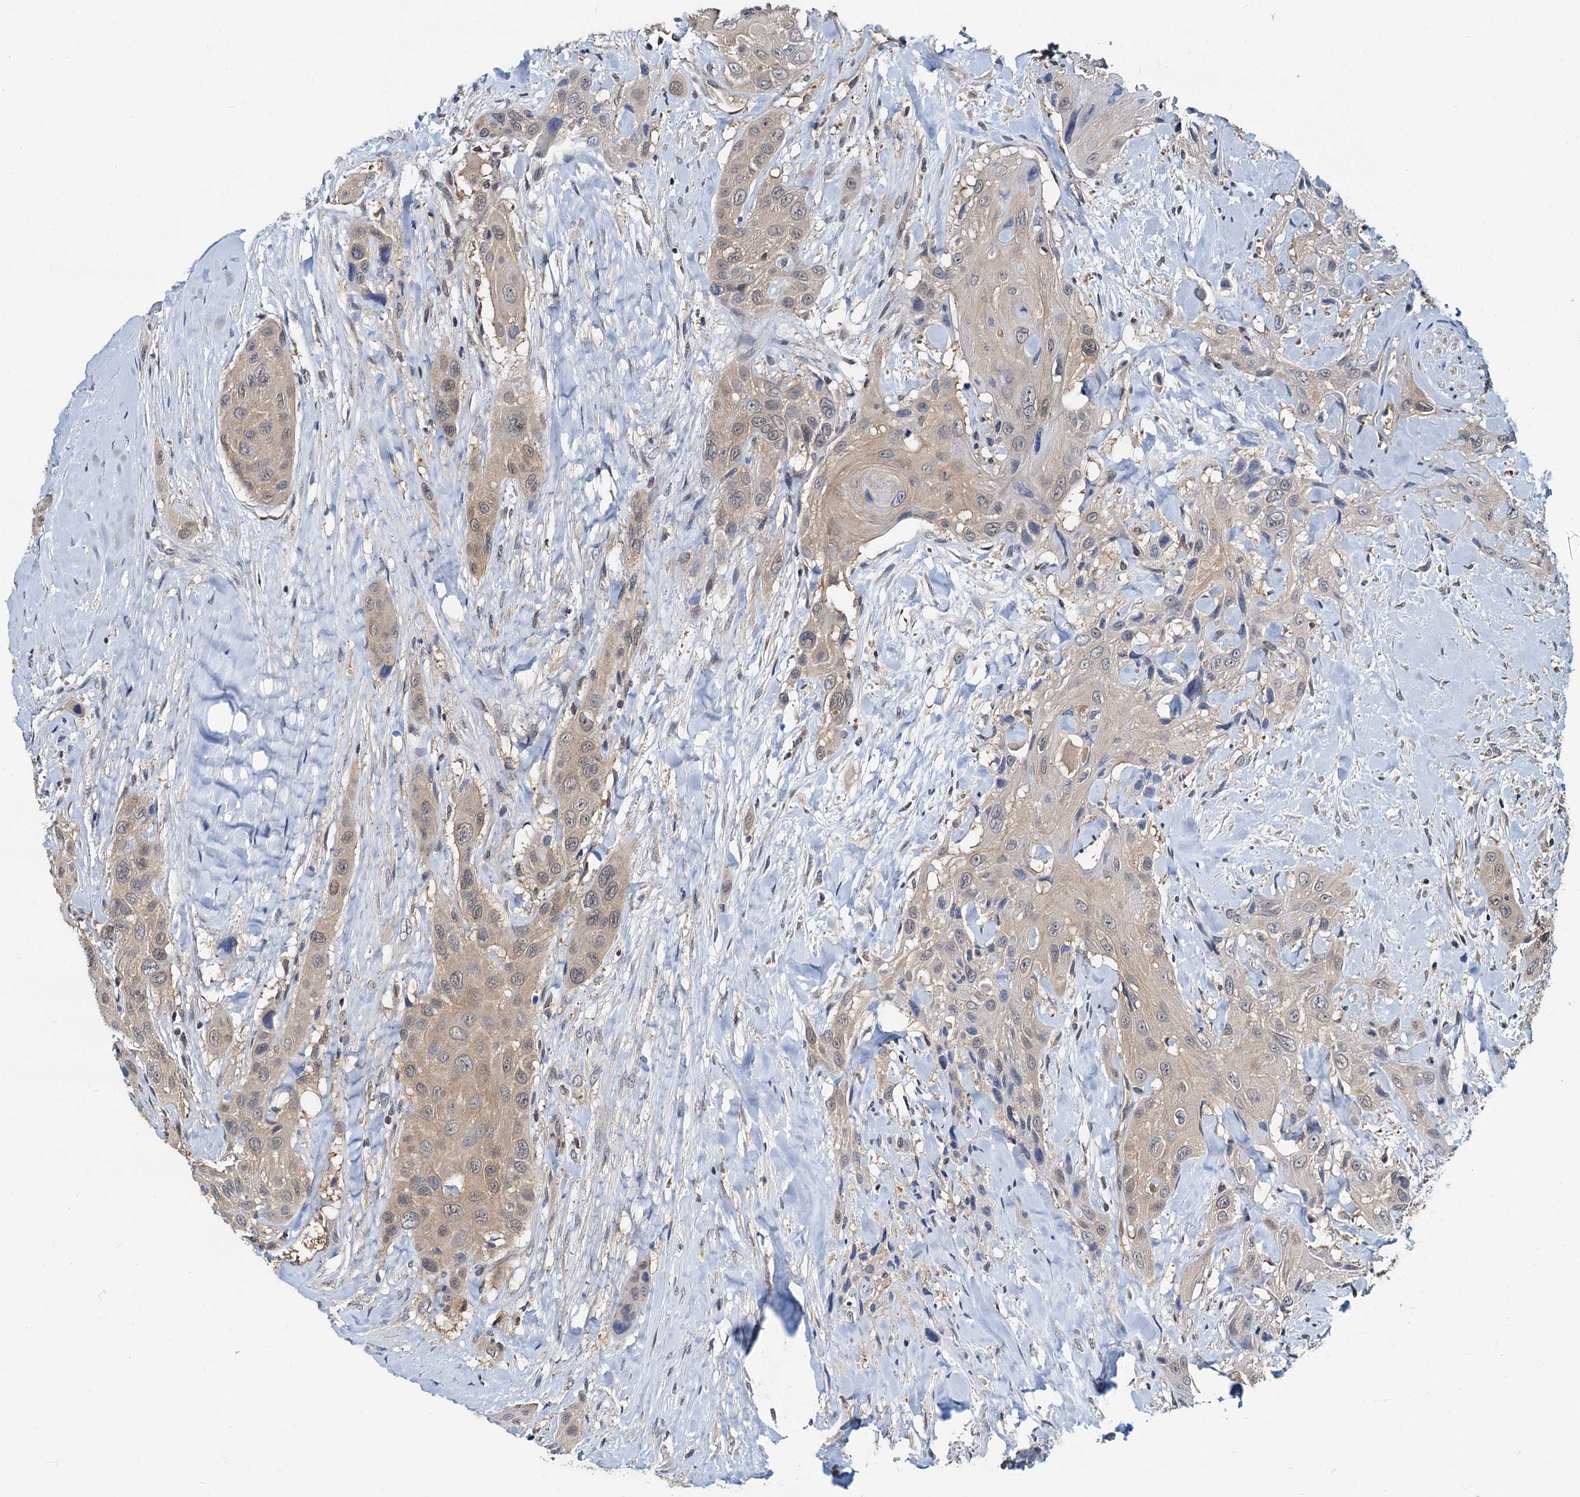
{"staining": {"intensity": "weak", "quantity": "25%-75%", "location": "cytoplasmic/membranous"}, "tissue": "head and neck cancer", "cell_type": "Tumor cells", "image_type": "cancer", "snomed": [{"axis": "morphology", "description": "Squamous cell carcinoma, NOS"}, {"axis": "topography", "description": "Head-Neck"}], "caption": "Squamous cell carcinoma (head and neck) stained for a protein exhibits weak cytoplasmic/membranous positivity in tumor cells. The protein of interest is stained brown, and the nuclei are stained in blue (DAB IHC with brightfield microscopy, high magnification).", "gene": "PTGES3", "patient": {"sex": "male", "age": 81}}